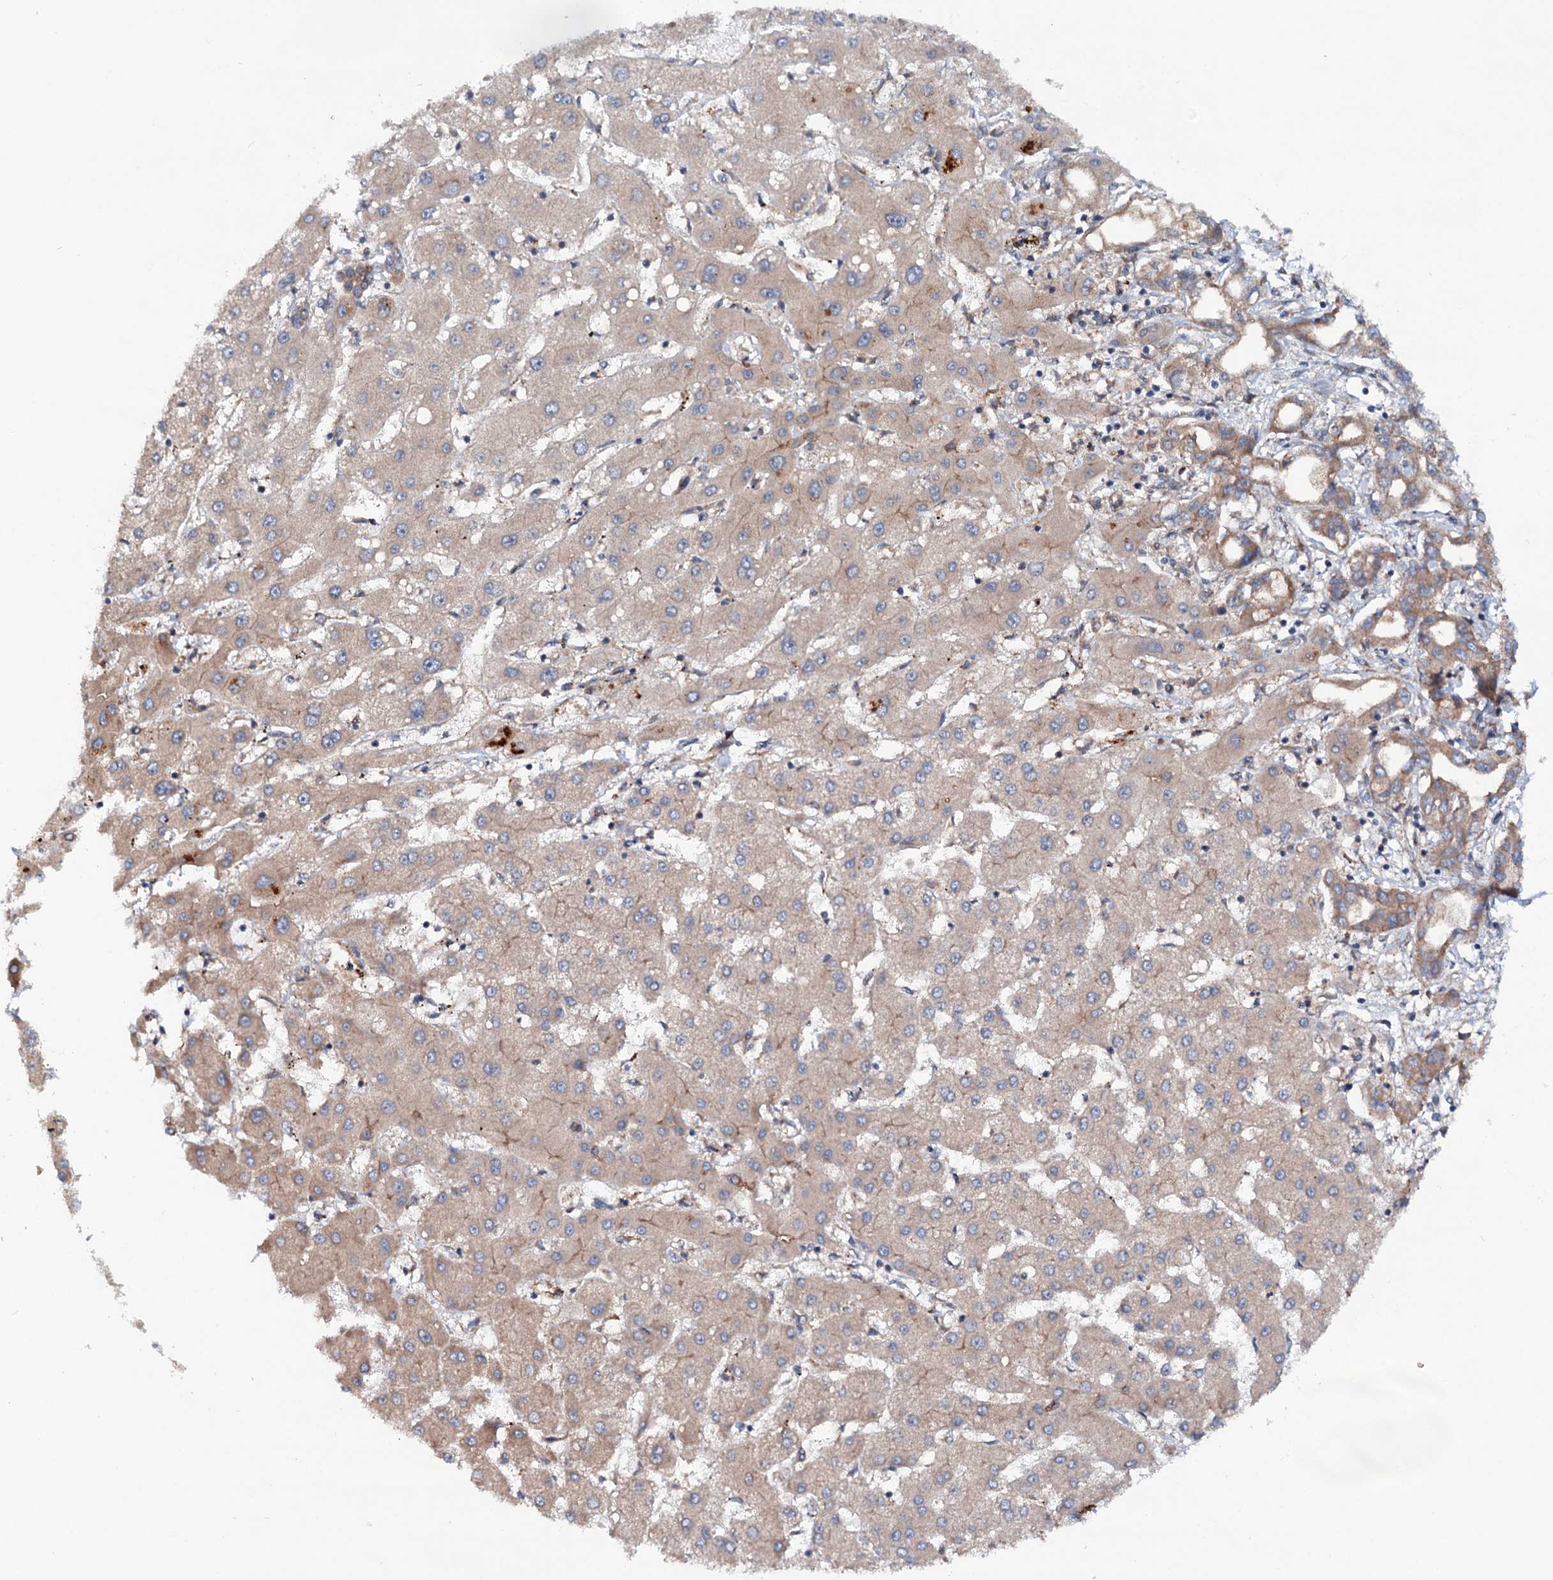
{"staining": {"intensity": "moderate", "quantity": "25%-75%", "location": "cytoplasmic/membranous"}, "tissue": "liver cancer", "cell_type": "Tumor cells", "image_type": "cancer", "snomed": [{"axis": "morphology", "description": "Cholangiocarcinoma"}, {"axis": "topography", "description": "Liver"}], "caption": "IHC photomicrograph of neoplastic tissue: liver cancer stained using immunohistochemistry (IHC) reveals medium levels of moderate protein expression localized specifically in the cytoplasmic/membranous of tumor cells, appearing as a cytoplasmic/membranous brown color.", "gene": "ADGRG4", "patient": {"sex": "male", "age": 59}}